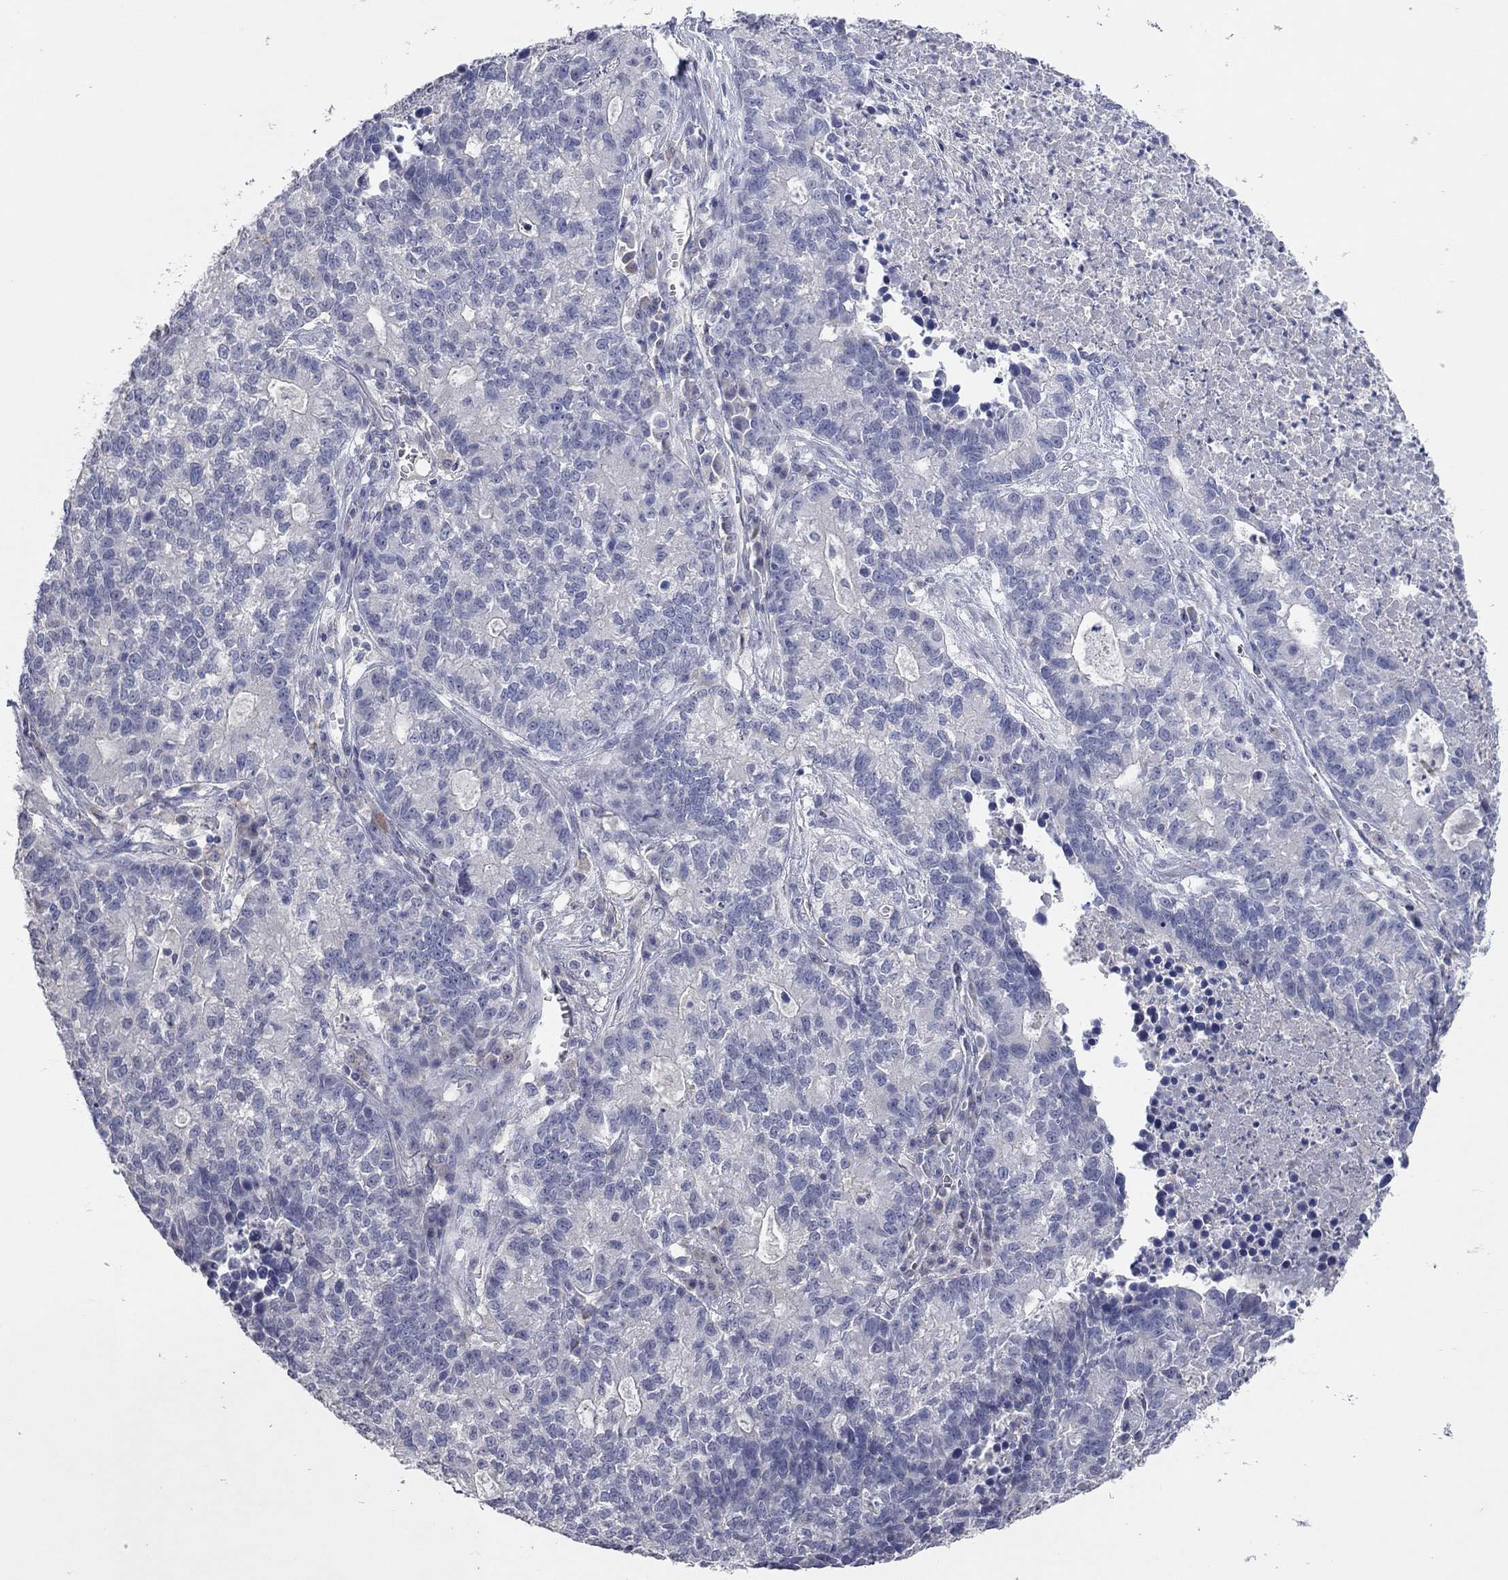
{"staining": {"intensity": "negative", "quantity": "none", "location": "none"}, "tissue": "lung cancer", "cell_type": "Tumor cells", "image_type": "cancer", "snomed": [{"axis": "morphology", "description": "Adenocarcinoma, NOS"}, {"axis": "topography", "description": "Lung"}], "caption": "The photomicrograph exhibits no staining of tumor cells in lung cancer (adenocarcinoma).", "gene": "MMP13", "patient": {"sex": "male", "age": 57}}